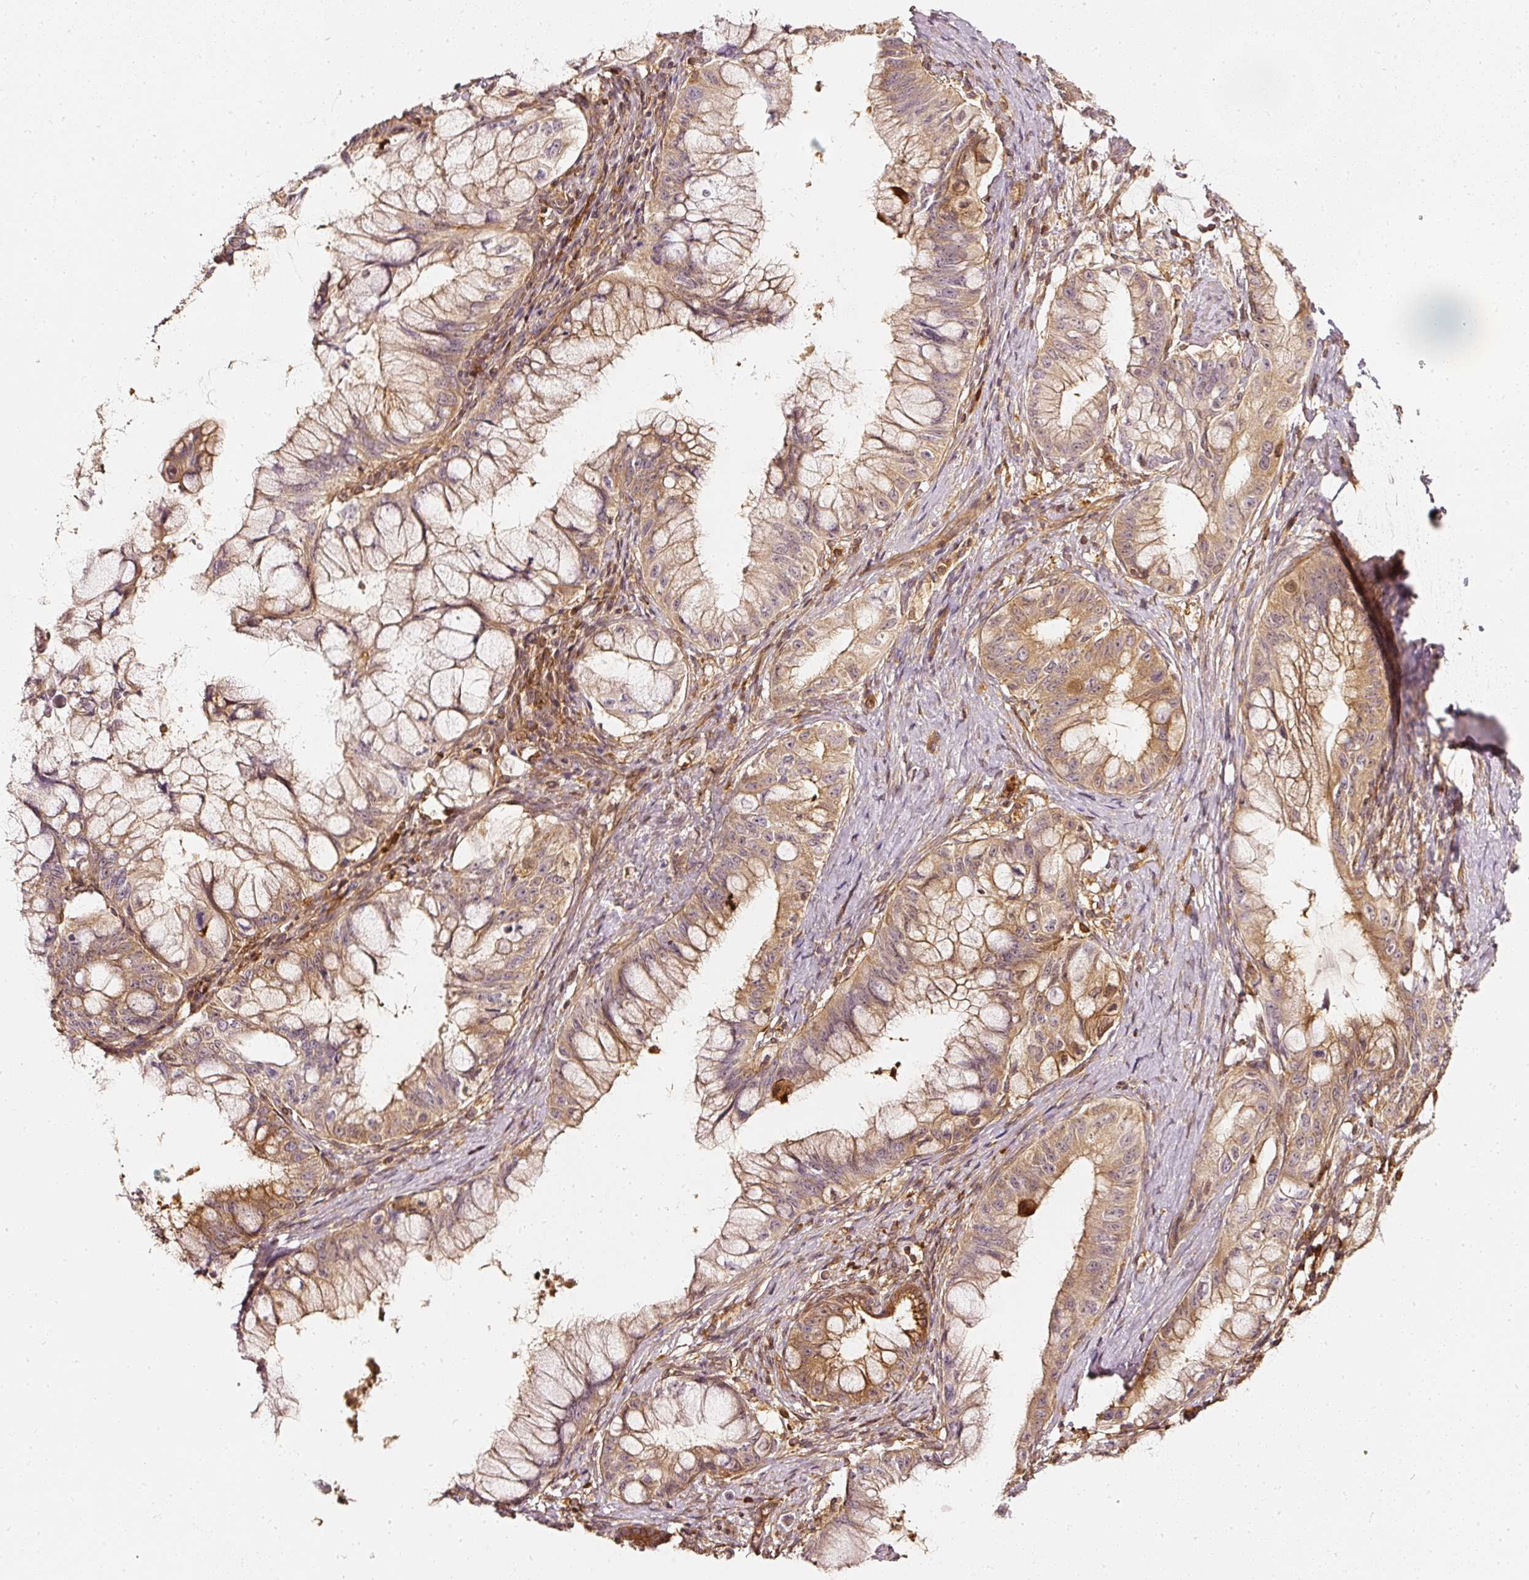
{"staining": {"intensity": "moderate", "quantity": ">75%", "location": "cytoplasmic/membranous"}, "tissue": "pancreatic cancer", "cell_type": "Tumor cells", "image_type": "cancer", "snomed": [{"axis": "morphology", "description": "Adenocarcinoma, NOS"}, {"axis": "topography", "description": "Pancreas"}], "caption": "Tumor cells show medium levels of moderate cytoplasmic/membranous staining in approximately >75% of cells in human pancreatic adenocarcinoma. (Brightfield microscopy of DAB IHC at high magnification).", "gene": "ASMTL", "patient": {"sex": "male", "age": 48}}